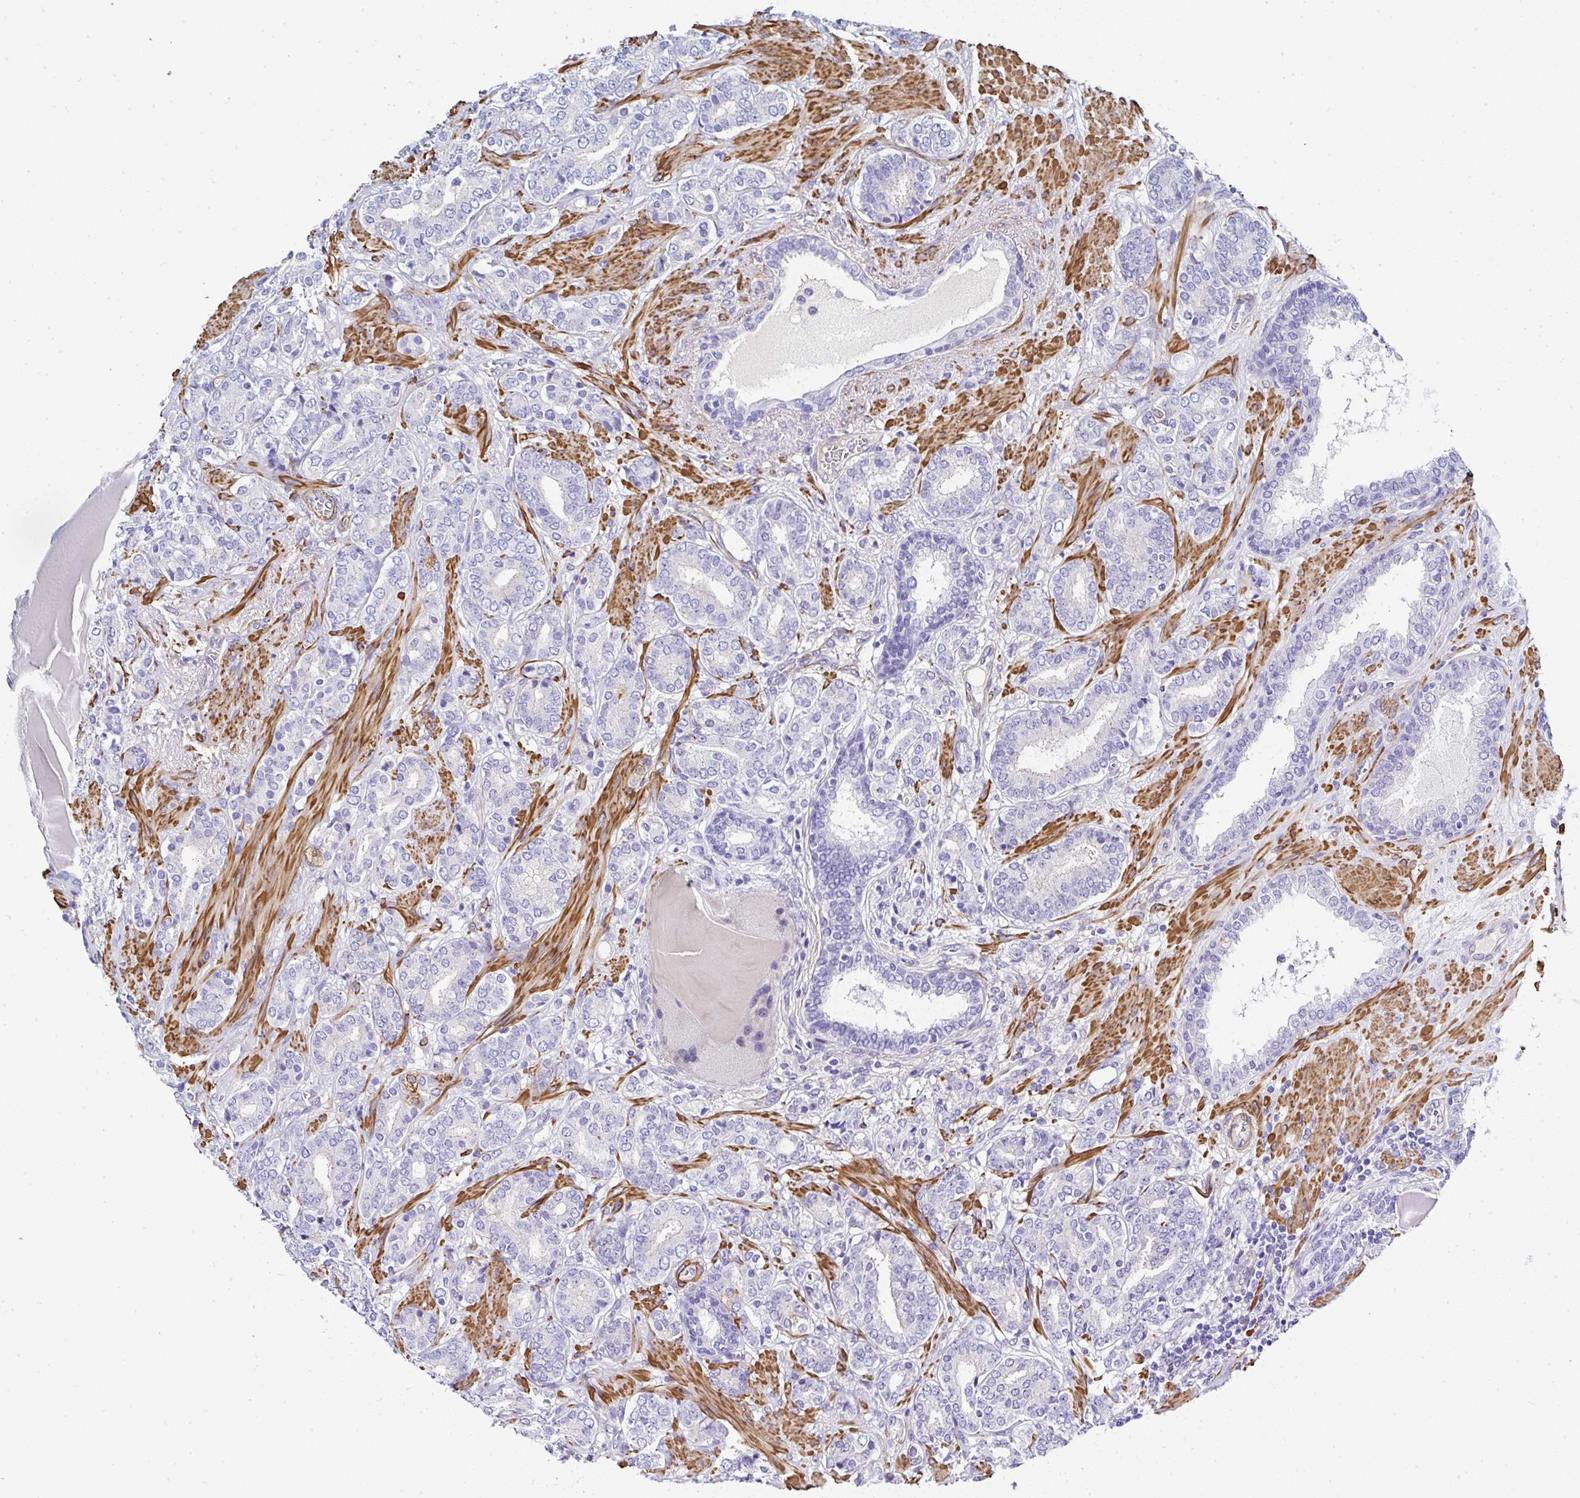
{"staining": {"intensity": "negative", "quantity": "none", "location": "none"}, "tissue": "prostate cancer", "cell_type": "Tumor cells", "image_type": "cancer", "snomed": [{"axis": "morphology", "description": "Adenocarcinoma, High grade"}, {"axis": "topography", "description": "Prostate"}], "caption": "The immunohistochemistry micrograph has no significant expression in tumor cells of prostate cancer (high-grade adenocarcinoma) tissue.", "gene": "PPFIA4", "patient": {"sex": "male", "age": 62}}